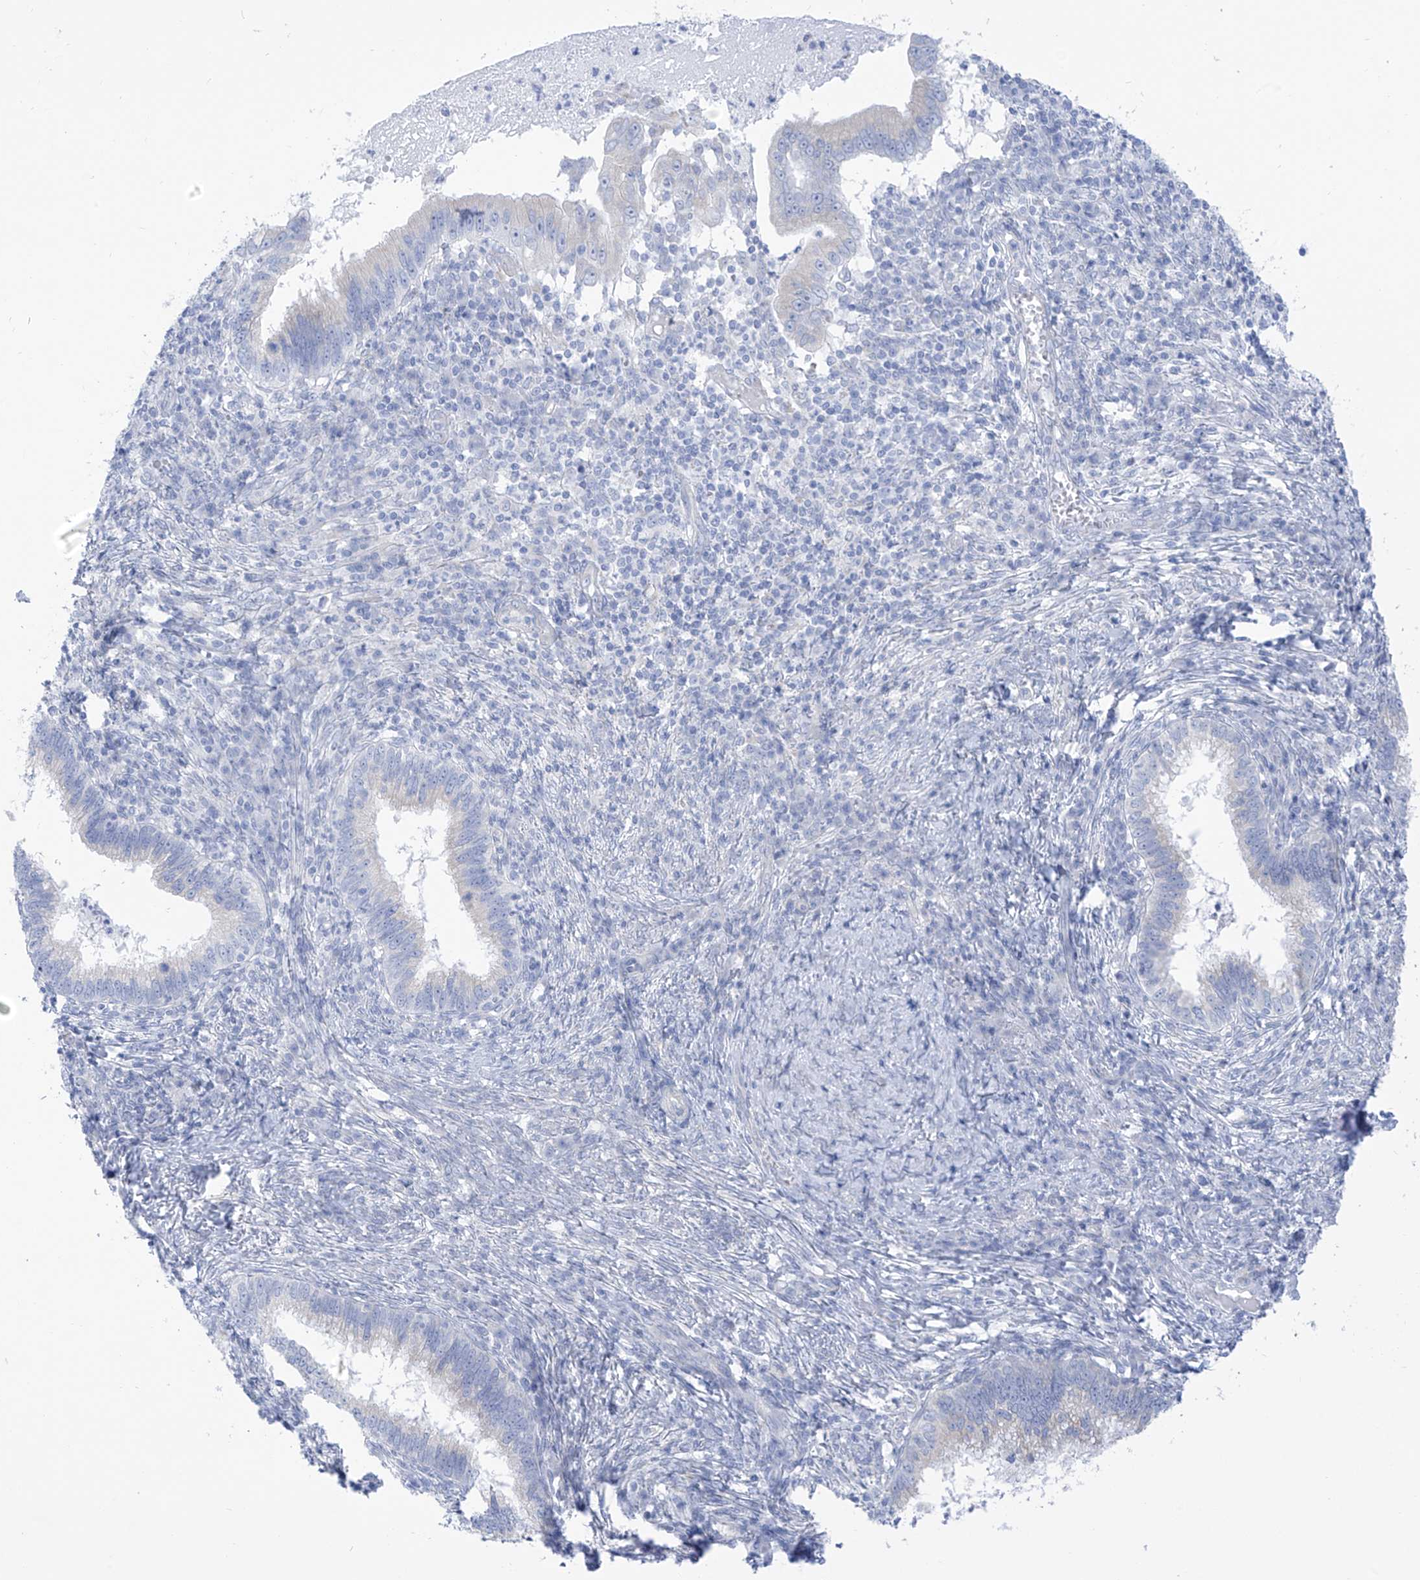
{"staining": {"intensity": "negative", "quantity": "none", "location": "none"}, "tissue": "cervical cancer", "cell_type": "Tumor cells", "image_type": "cancer", "snomed": [{"axis": "morphology", "description": "Adenocarcinoma, NOS"}, {"axis": "topography", "description": "Cervix"}], "caption": "DAB immunohistochemical staining of adenocarcinoma (cervical) reveals no significant expression in tumor cells. (Stains: DAB (3,3'-diaminobenzidine) immunohistochemistry (IHC) with hematoxylin counter stain, Microscopy: brightfield microscopy at high magnification).", "gene": "RCN2", "patient": {"sex": "female", "age": 36}}